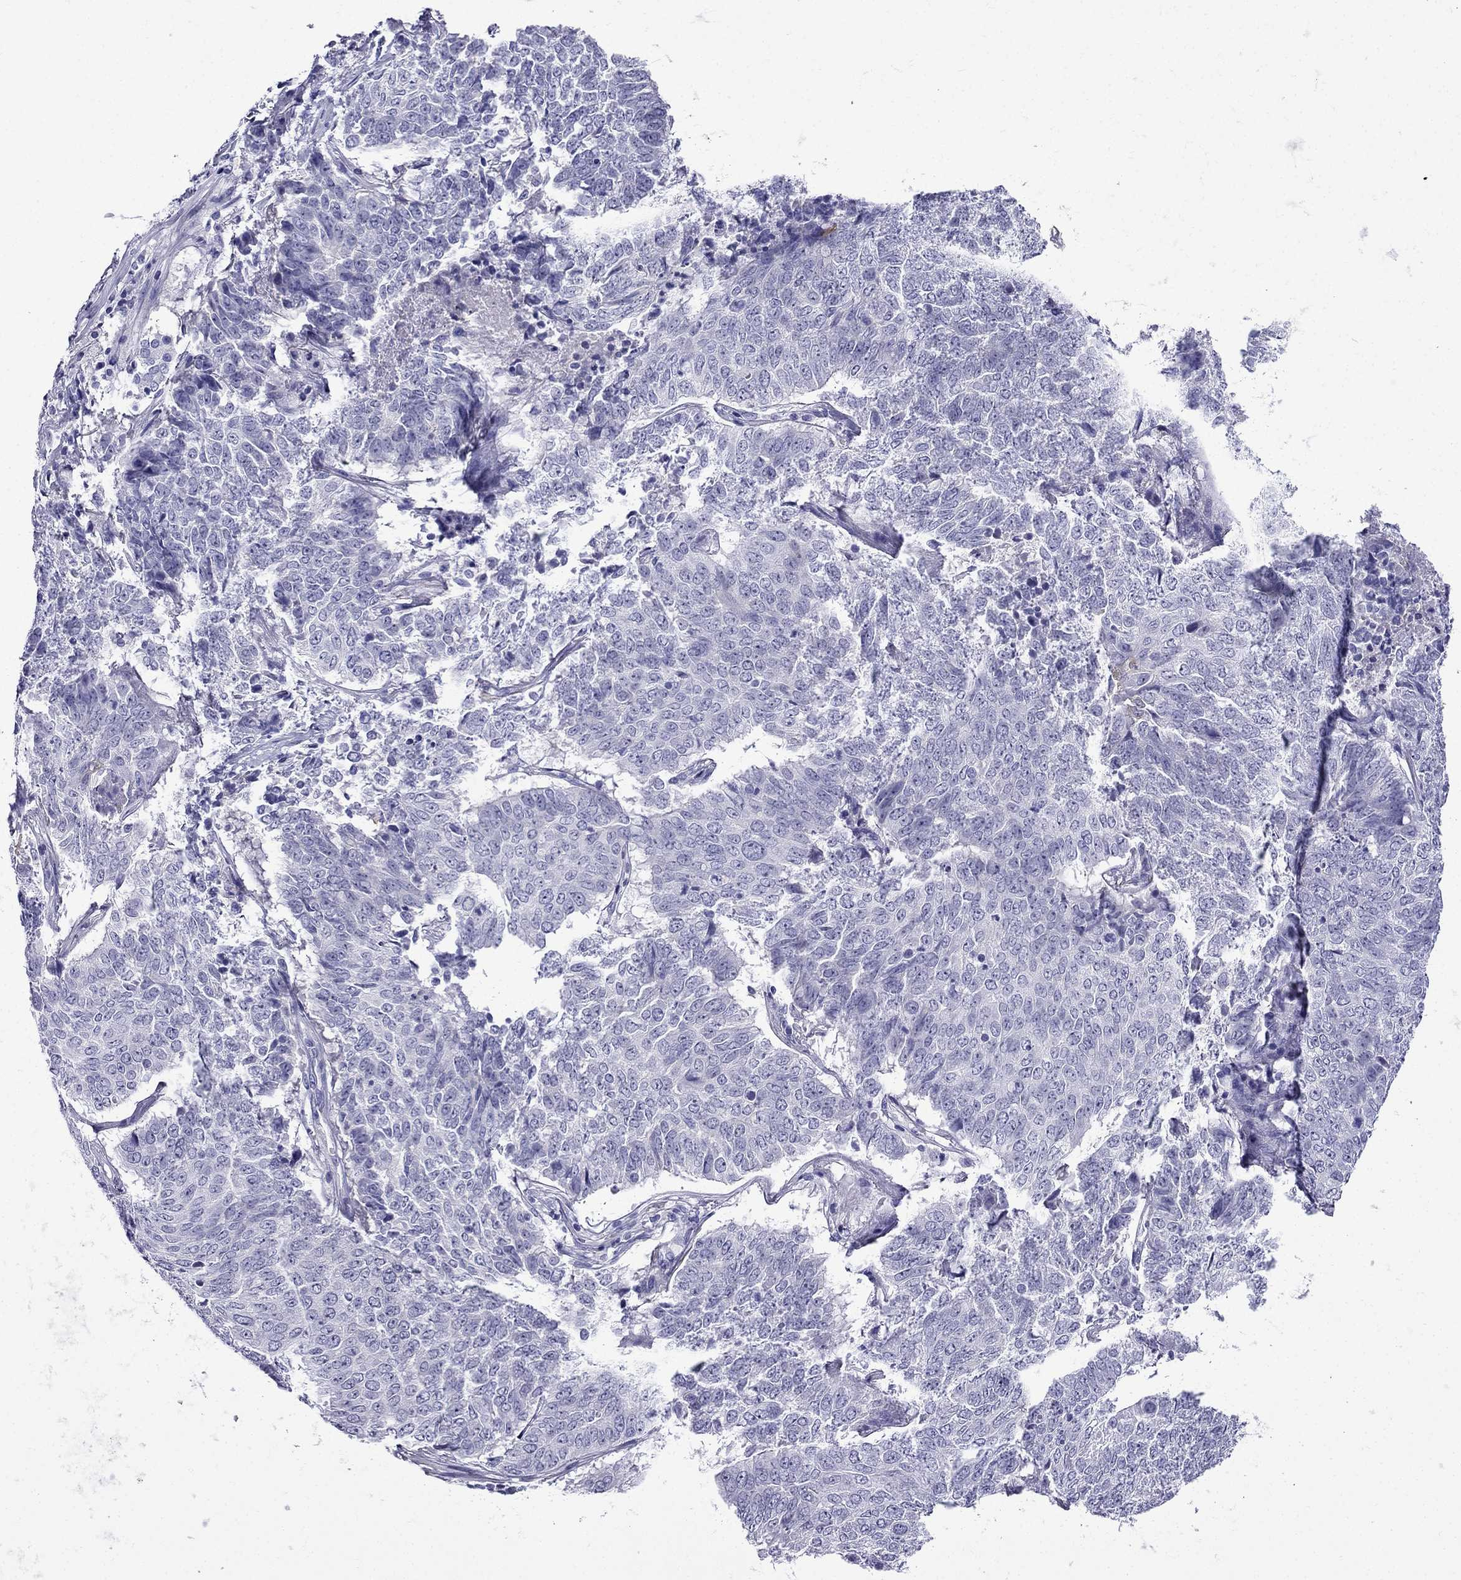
{"staining": {"intensity": "negative", "quantity": "none", "location": "none"}, "tissue": "lung cancer", "cell_type": "Tumor cells", "image_type": "cancer", "snomed": [{"axis": "morphology", "description": "Squamous cell carcinoma, NOS"}, {"axis": "topography", "description": "Lung"}], "caption": "Photomicrograph shows no protein expression in tumor cells of lung squamous cell carcinoma tissue.", "gene": "ERC2", "patient": {"sex": "male", "age": 64}}